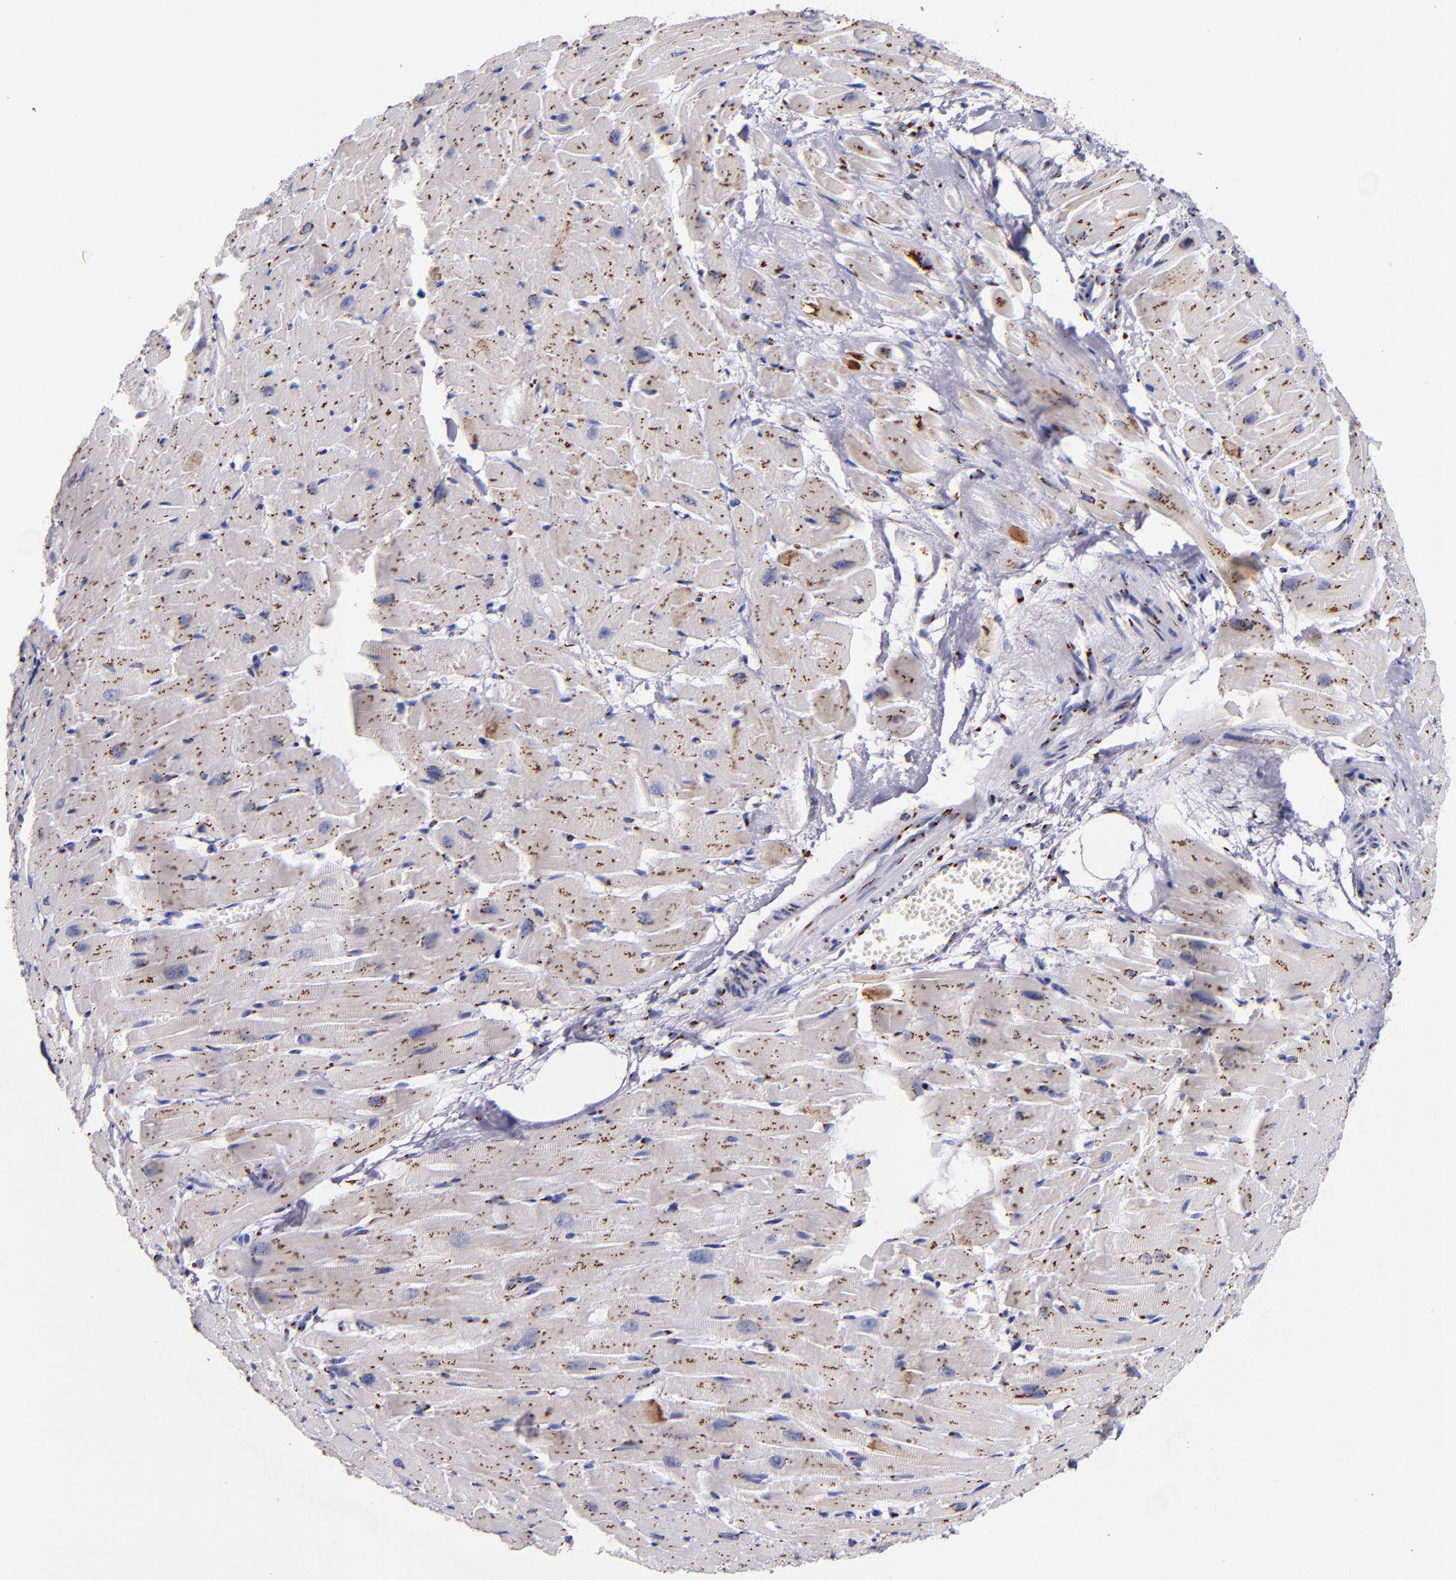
{"staining": {"intensity": "strong", "quantity": ">75%", "location": "cytoplasmic/membranous,nuclear"}, "tissue": "heart muscle", "cell_type": "Cardiomyocytes", "image_type": "normal", "snomed": [{"axis": "morphology", "description": "Normal tissue, NOS"}, {"axis": "topography", "description": "Heart"}], "caption": "Immunohistochemical staining of benign human heart muscle demonstrates high levels of strong cytoplasmic/membranous,nuclear staining in approximately >75% of cardiomyocytes. The protein of interest is stained brown, and the nuclei are stained in blue (DAB IHC with brightfield microscopy, high magnification).", "gene": "GOLIM4", "patient": {"sex": "female", "age": 19}}